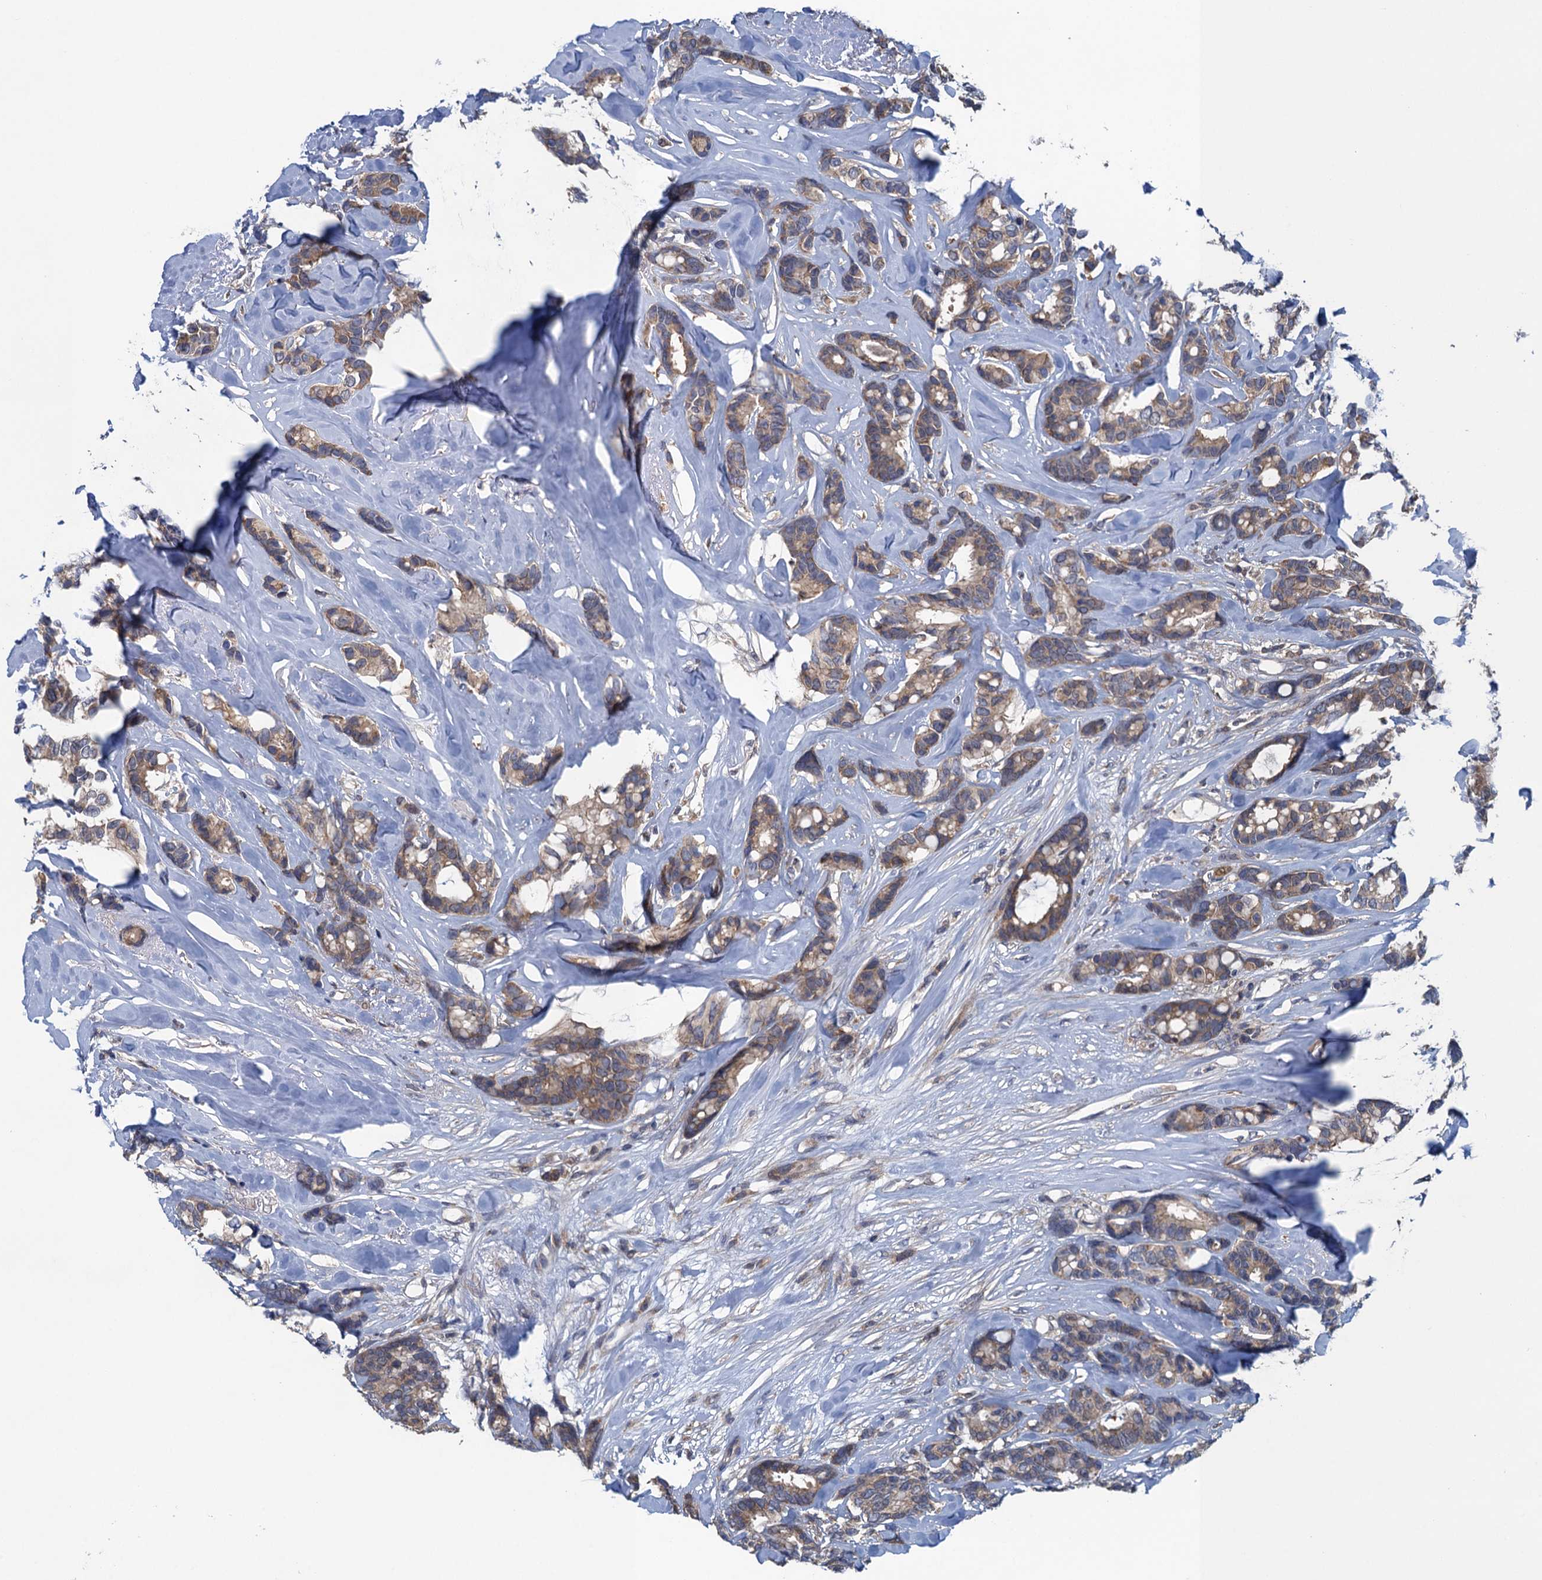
{"staining": {"intensity": "weak", "quantity": ">75%", "location": "cytoplasmic/membranous"}, "tissue": "breast cancer", "cell_type": "Tumor cells", "image_type": "cancer", "snomed": [{"axis": "morphology", "description": "Duct carcinoma"}, {"axis": "topography", "description": "Breast"}], "caption": "The image demonstrates a brown stain indicating the presence of a protein in the cytoplasmic/membranous of tumor cells in infiltrating ductal carcinoma (breast).", "gene": "CNTN5", "patient": {"sex": "female", "age": 87}}